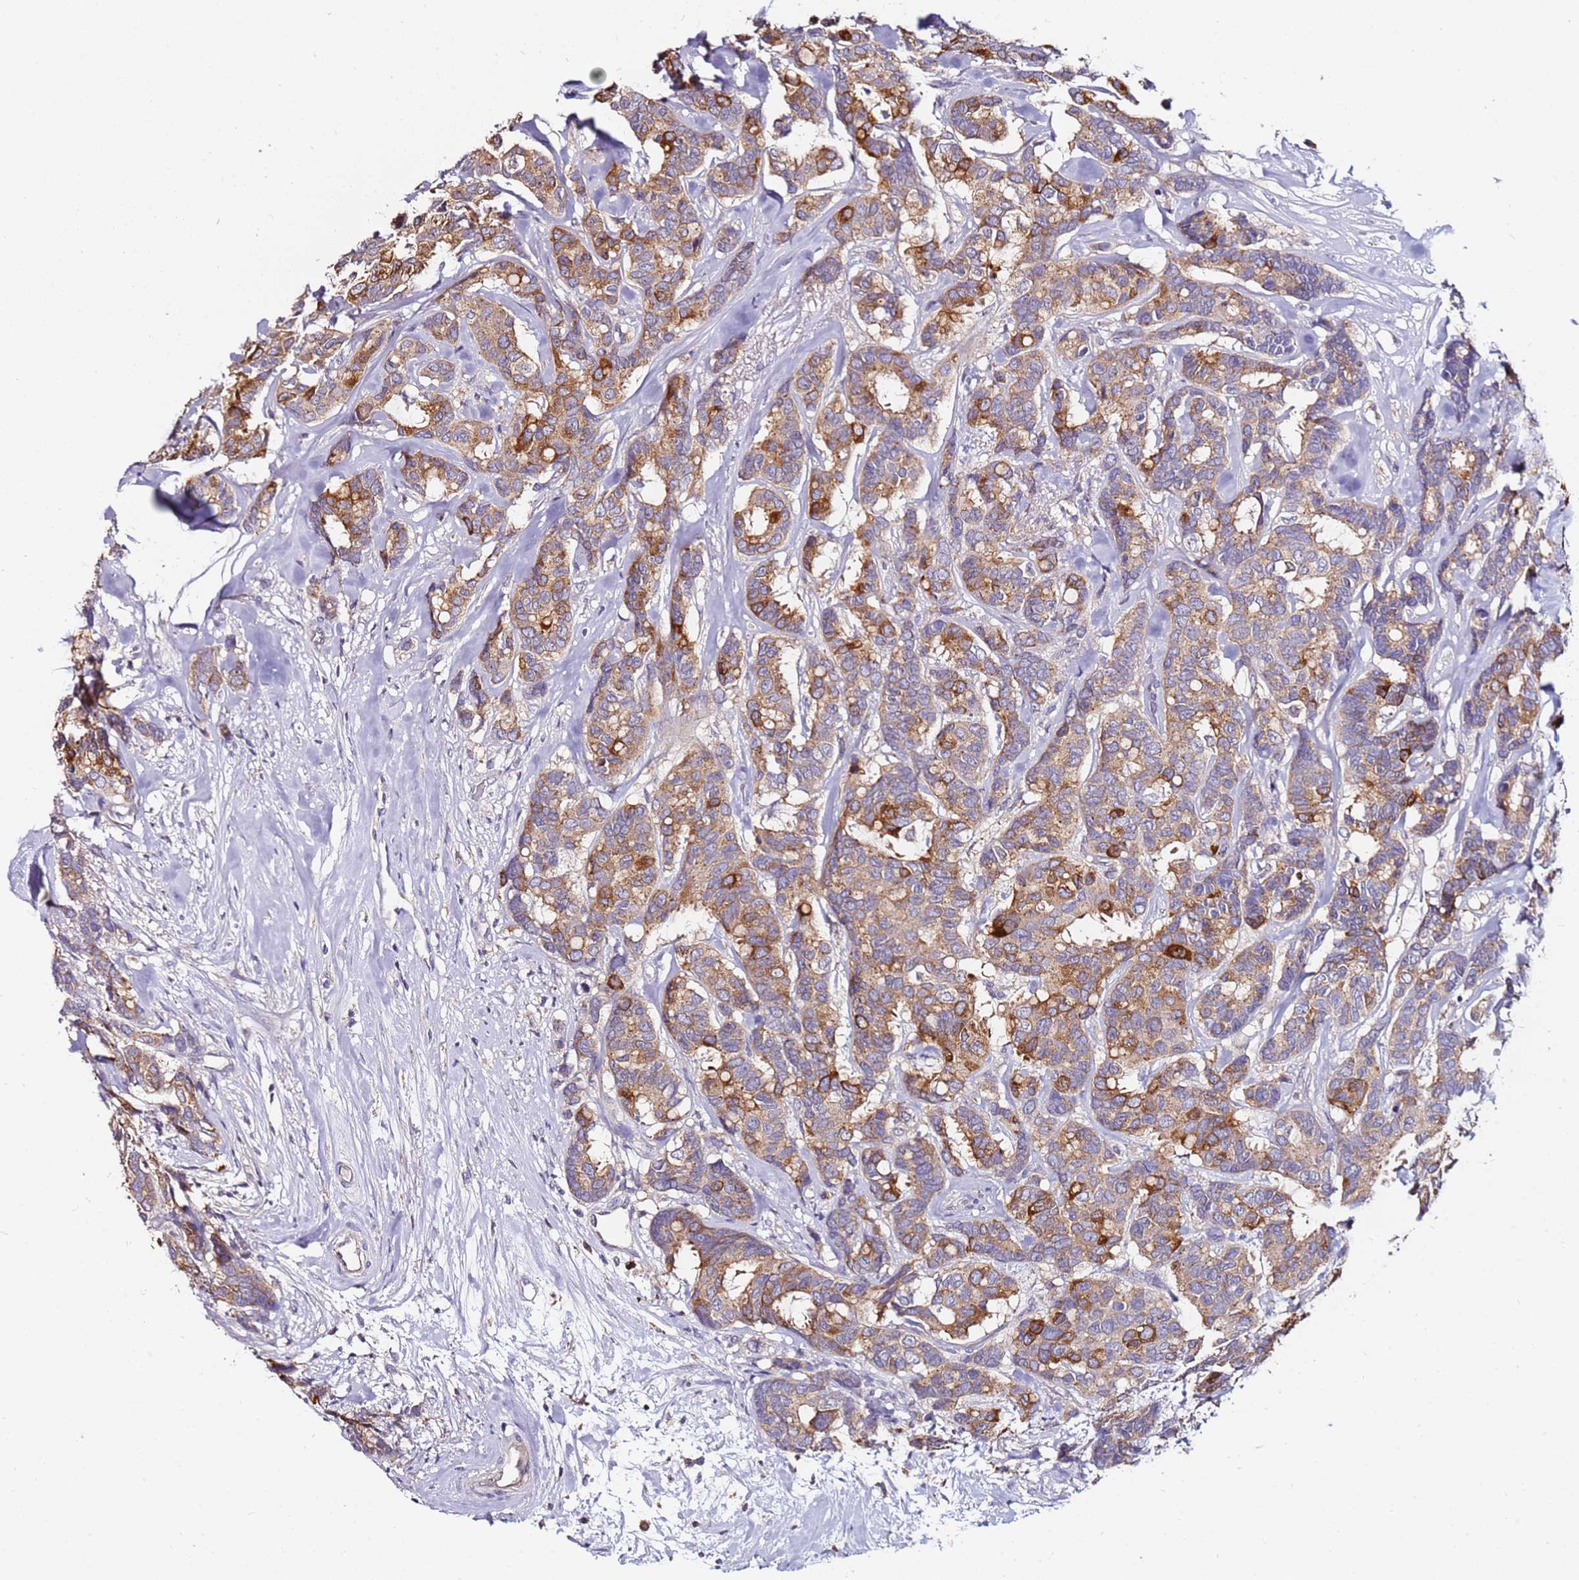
{"staining": {"intensity": "moderate", "quantity": ">75%", "location": "cytoplasmic/membranous"}, "tissue": "breast cancer", "cell_type": "Tumor cells", "image_type": "cancer", "snomed": [{"axis": "morphology", "description": "Duct carcinoma"}, {"axis": "topography", "description": "Breast"}], "caption": "Immunohistochemical staining of human breast infiltrating ductal carcinoma demonstrates moderate cytoplasmic/membranous protein positivity in approximately >75% of tumor cells.", "gene": "SRRM5", "patient": {"sex": "female", "age": 87}}